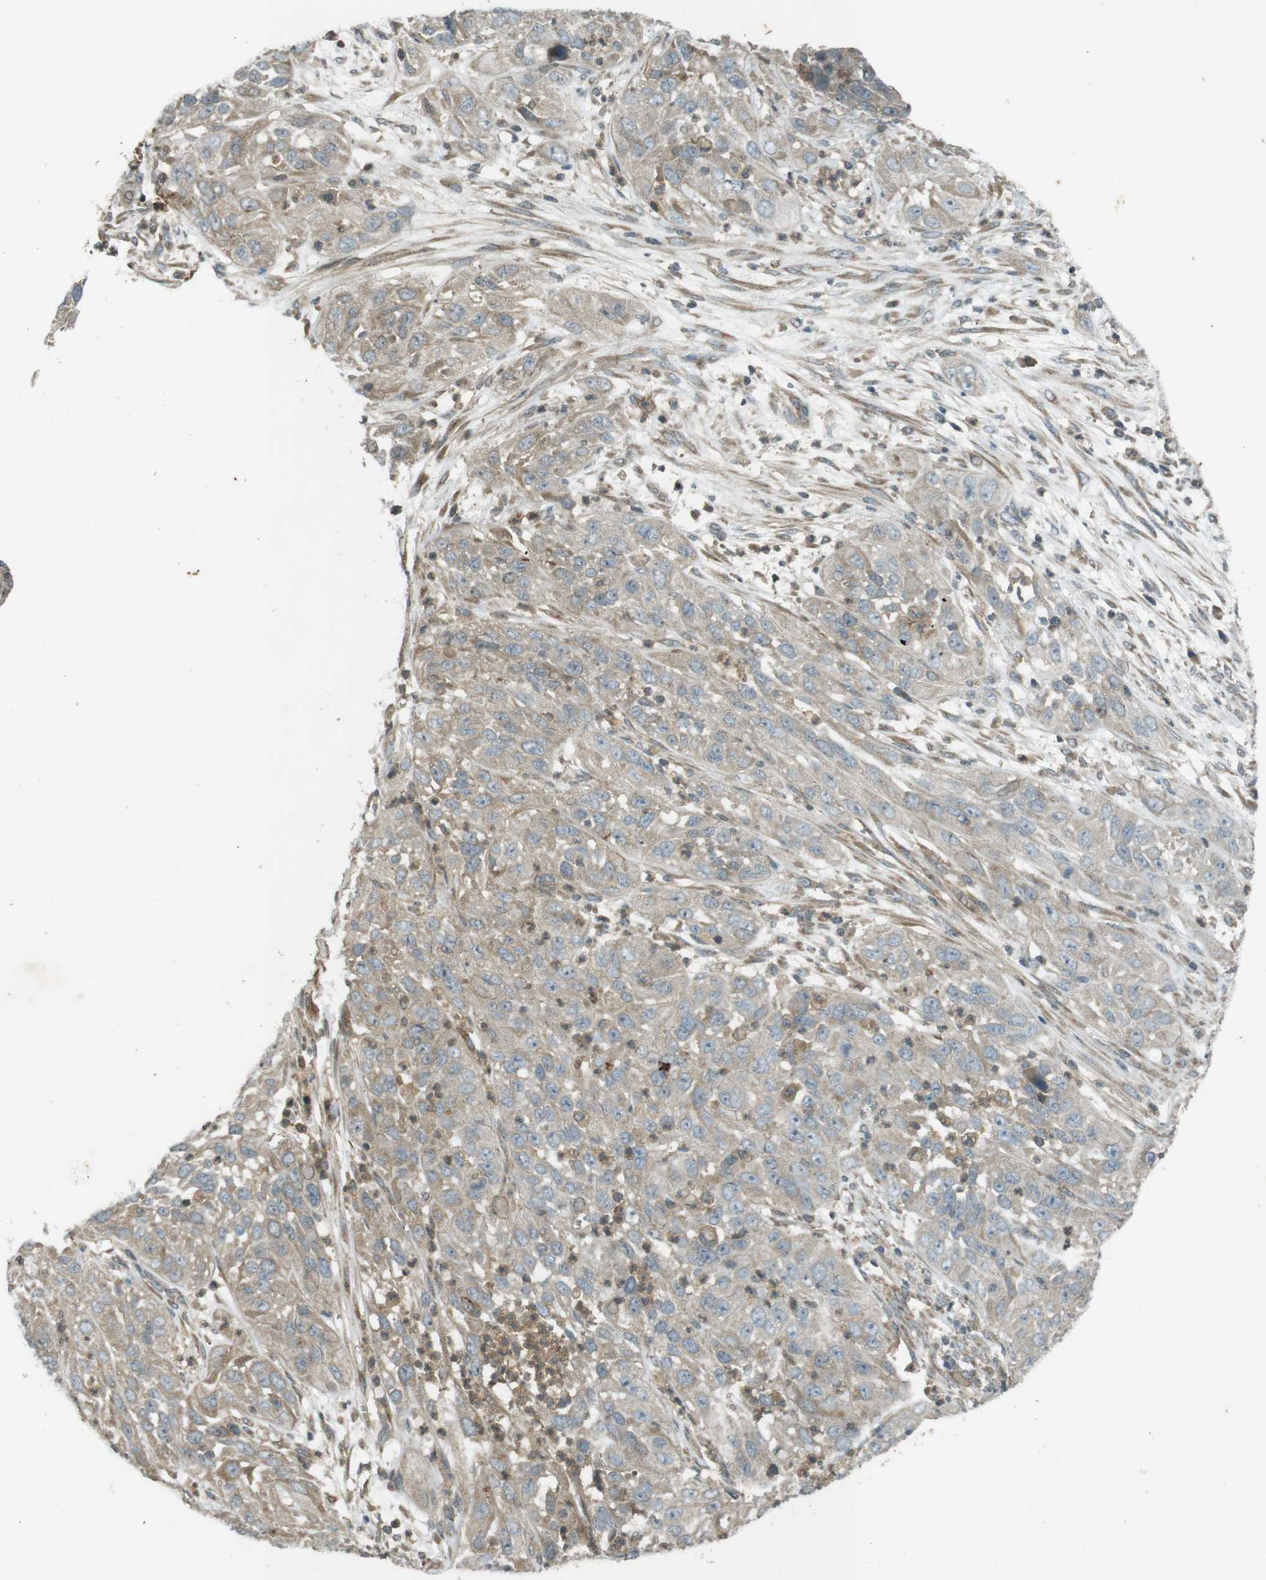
{"staining": {"intensity": "weak", "quantity": ">75%", "location": "cytoplasmic/membranous"}, "tissue": "cervical cancer", "cell_type": "Tumor cells", "image_type": "cancer", "snomed": [{"axis": "morphology", "description": "Squamous cell carcinoma, NOS"}, {"axis": "topography", "description": "Cervix"}], "caption": "Cervical squamous cell carcinoma tissue reveals weak cytoplasmic/membranous positivity in approximately >75% of tumor cells", "gene": "ZYX", "patient": {"sex": "female", "age": 32}}